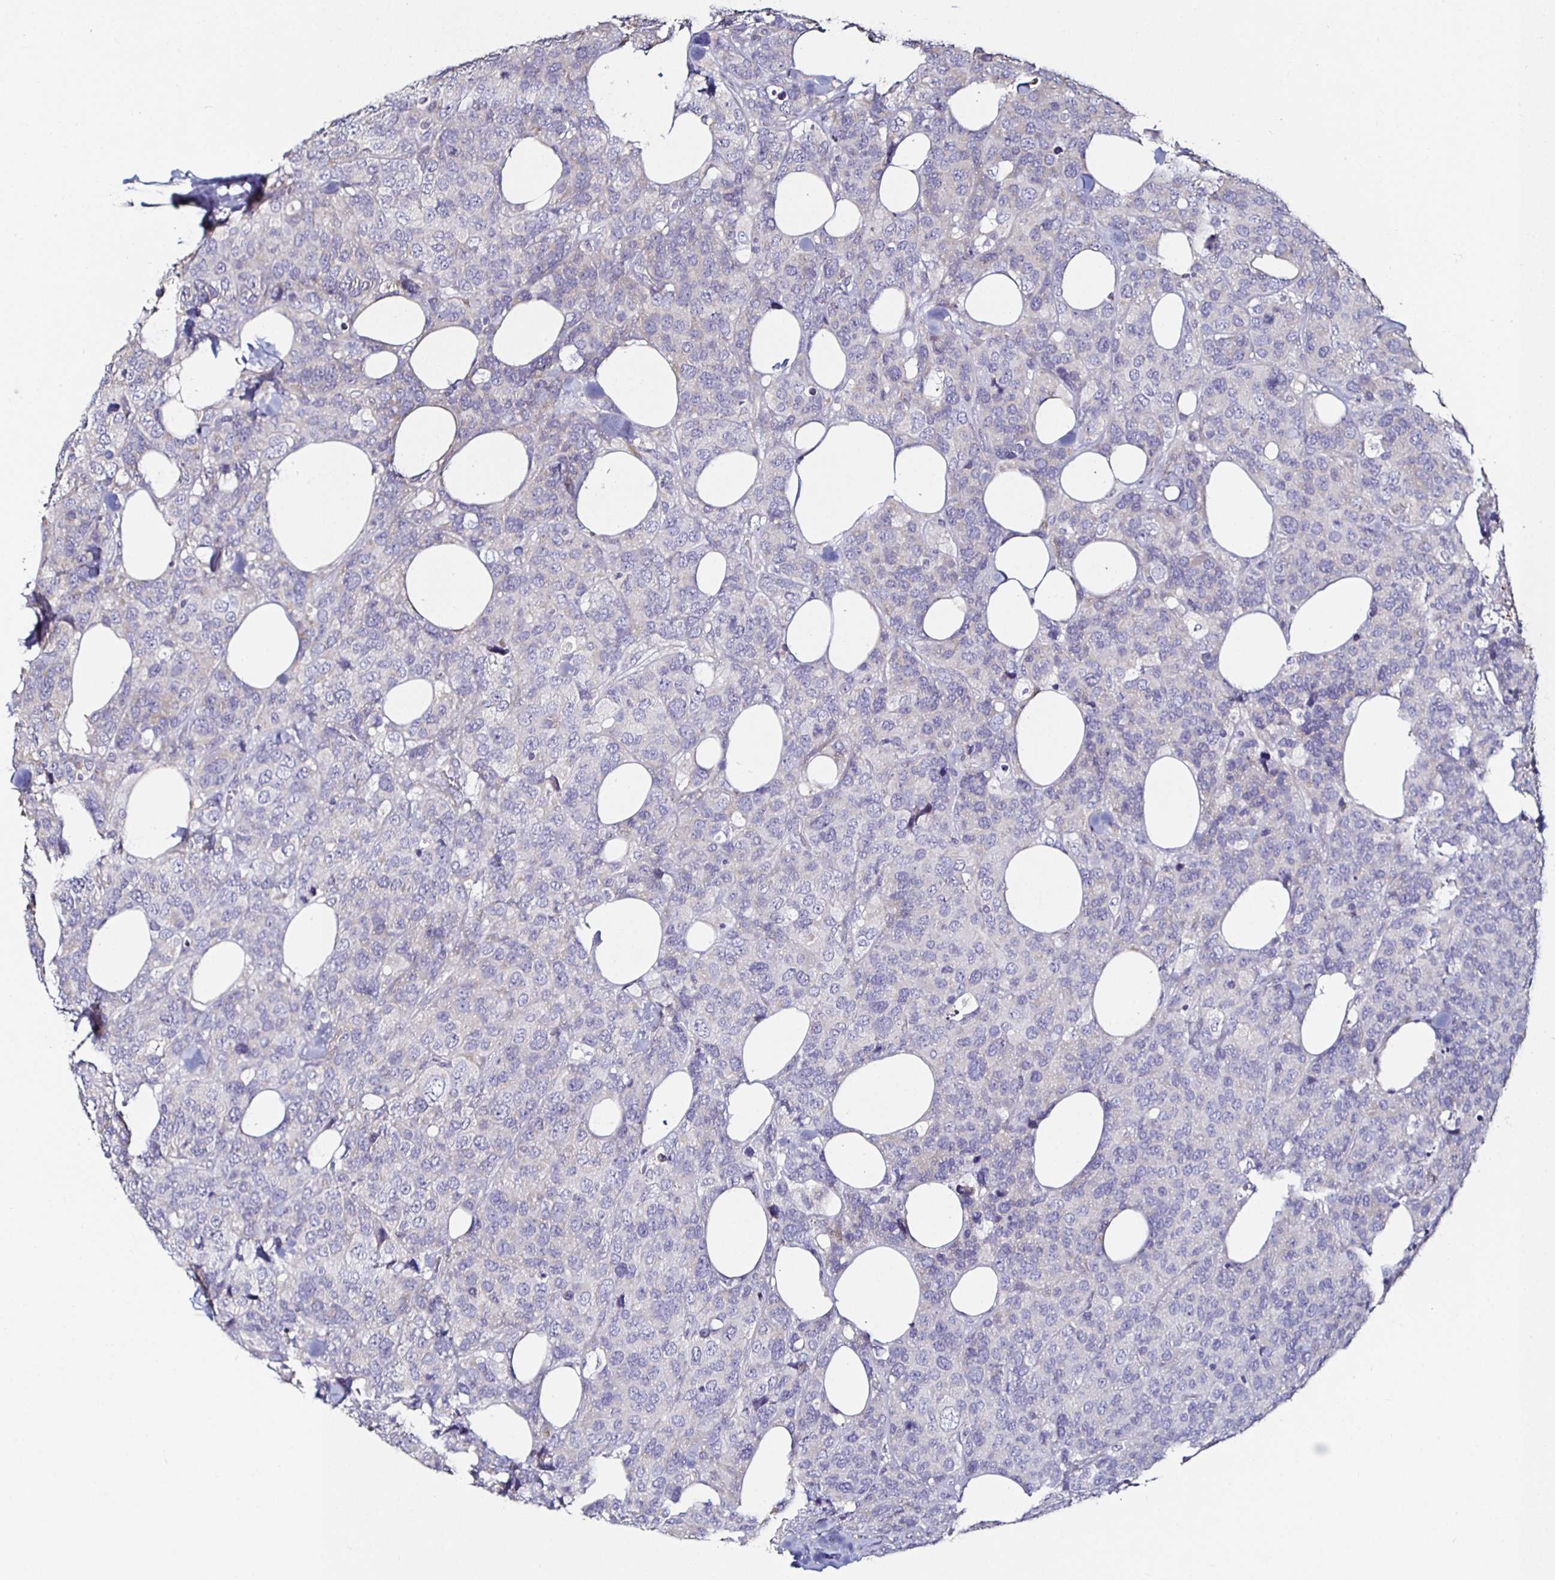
{"staining": {"intensity": "negative", "quantity": "none", "location": "none"}, "tissue": "breast cancer", "cell_type": "Tumor cells", "image_type": "cancer", "snomed": [{"axis": "morphology", "description": "Lobular carcinoma"}, {"axis": "topography", "description": "Breast"}], "caption": "This is an immunohistochemistry (IHC) photomicrograph of breast cancer (lobular carcinoma). There is no staining in tumor cells.", "gene": "TLR4", "patient": {"sex": "female", "age": 59}}